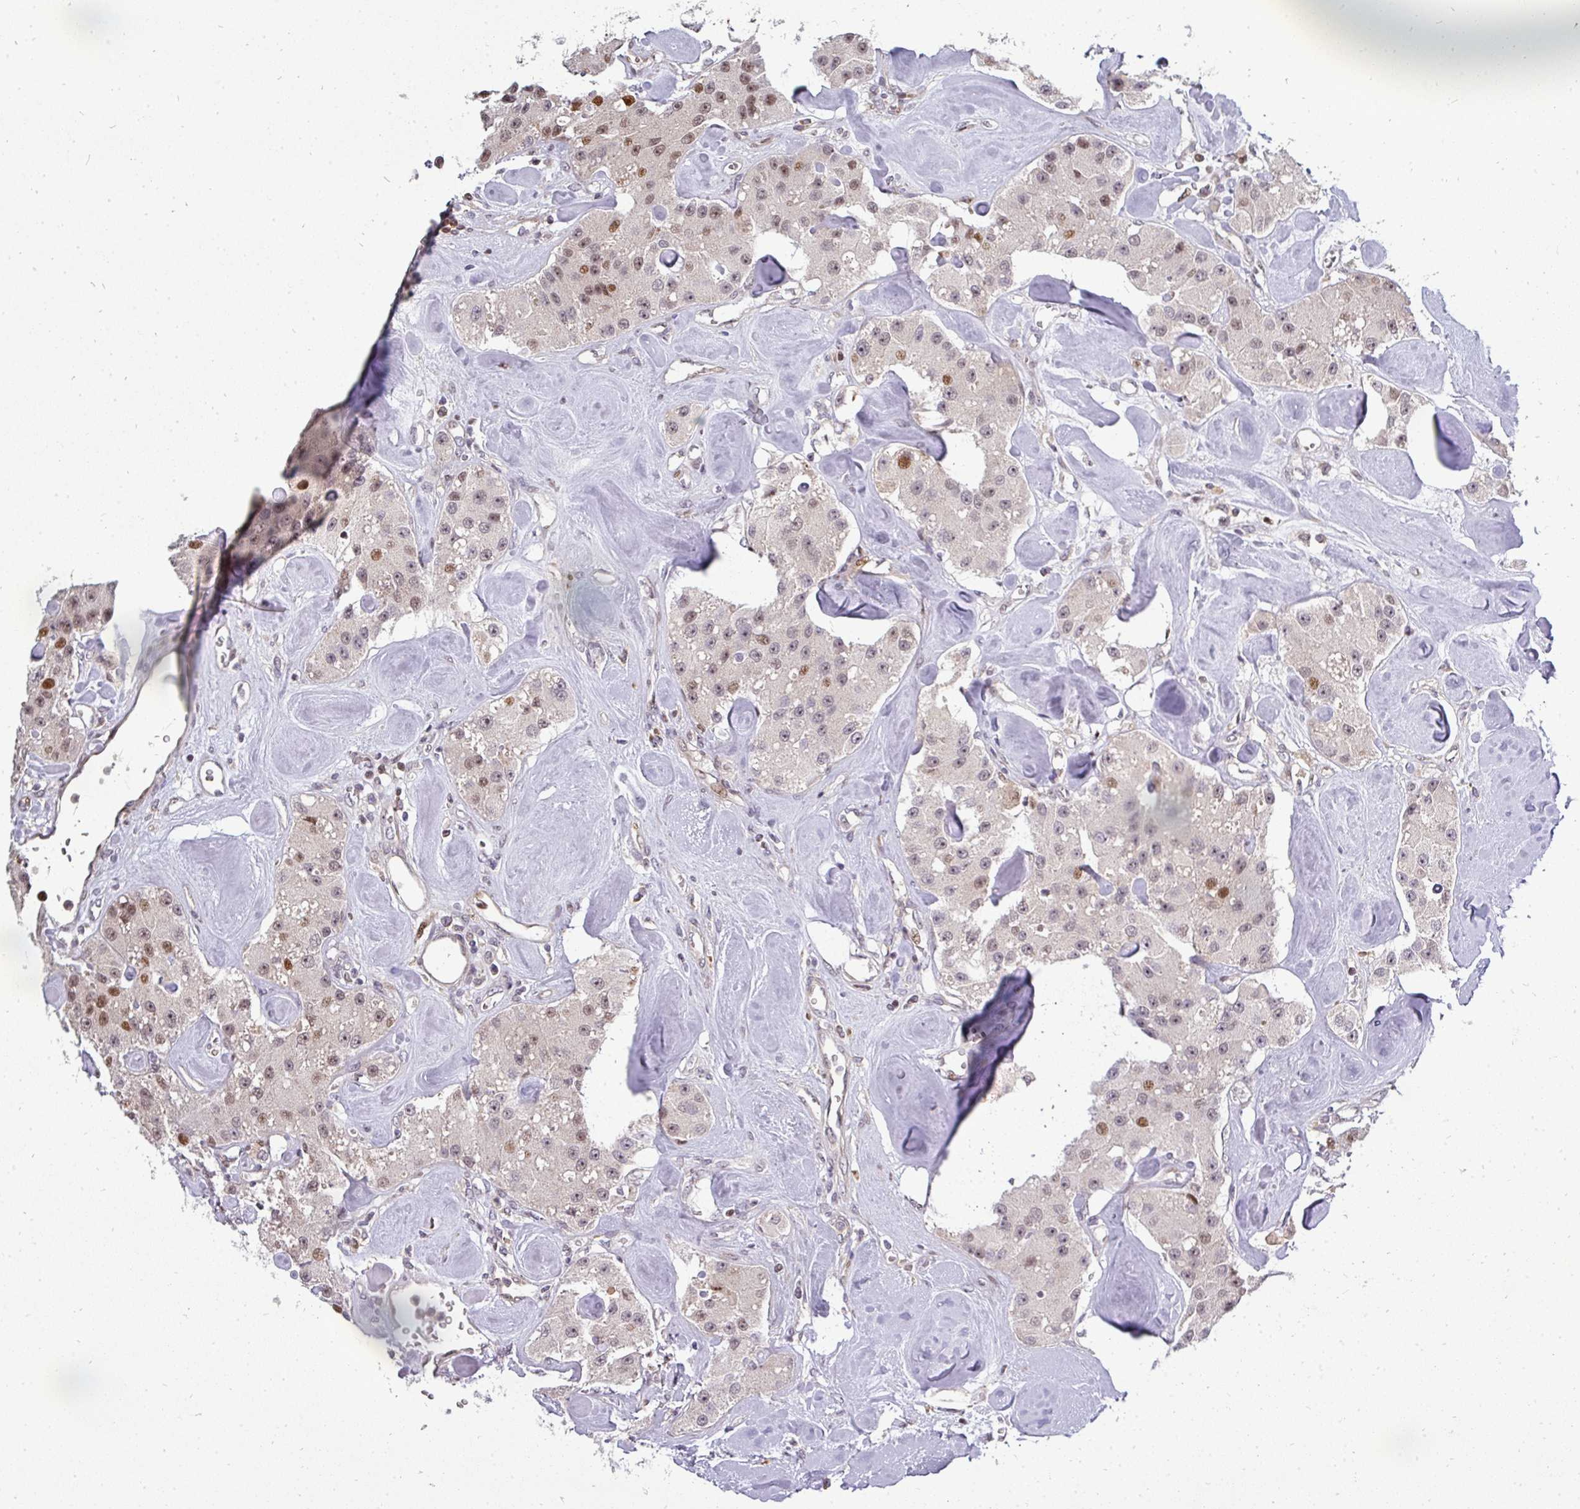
{"staining": {"intensity": "moderate", "quantity": "<25%", "location": "nuclear"}, "tissue": "carcinoid", "cell_type": "Tumor cells", "image_type": "cancer", "snomed": [{"axis": "morphology", "description": "Carcinoid, malignant, NOS"}, {"axis": "topography", "description": "Pancreas"}], "caption": "Carcinoid stained with a brown dye shows moderate nuclear positive staining in approximately <25% of tumor cells.", "gene": "PATZ1", "patient": {"sex": "male", "age": 41}}